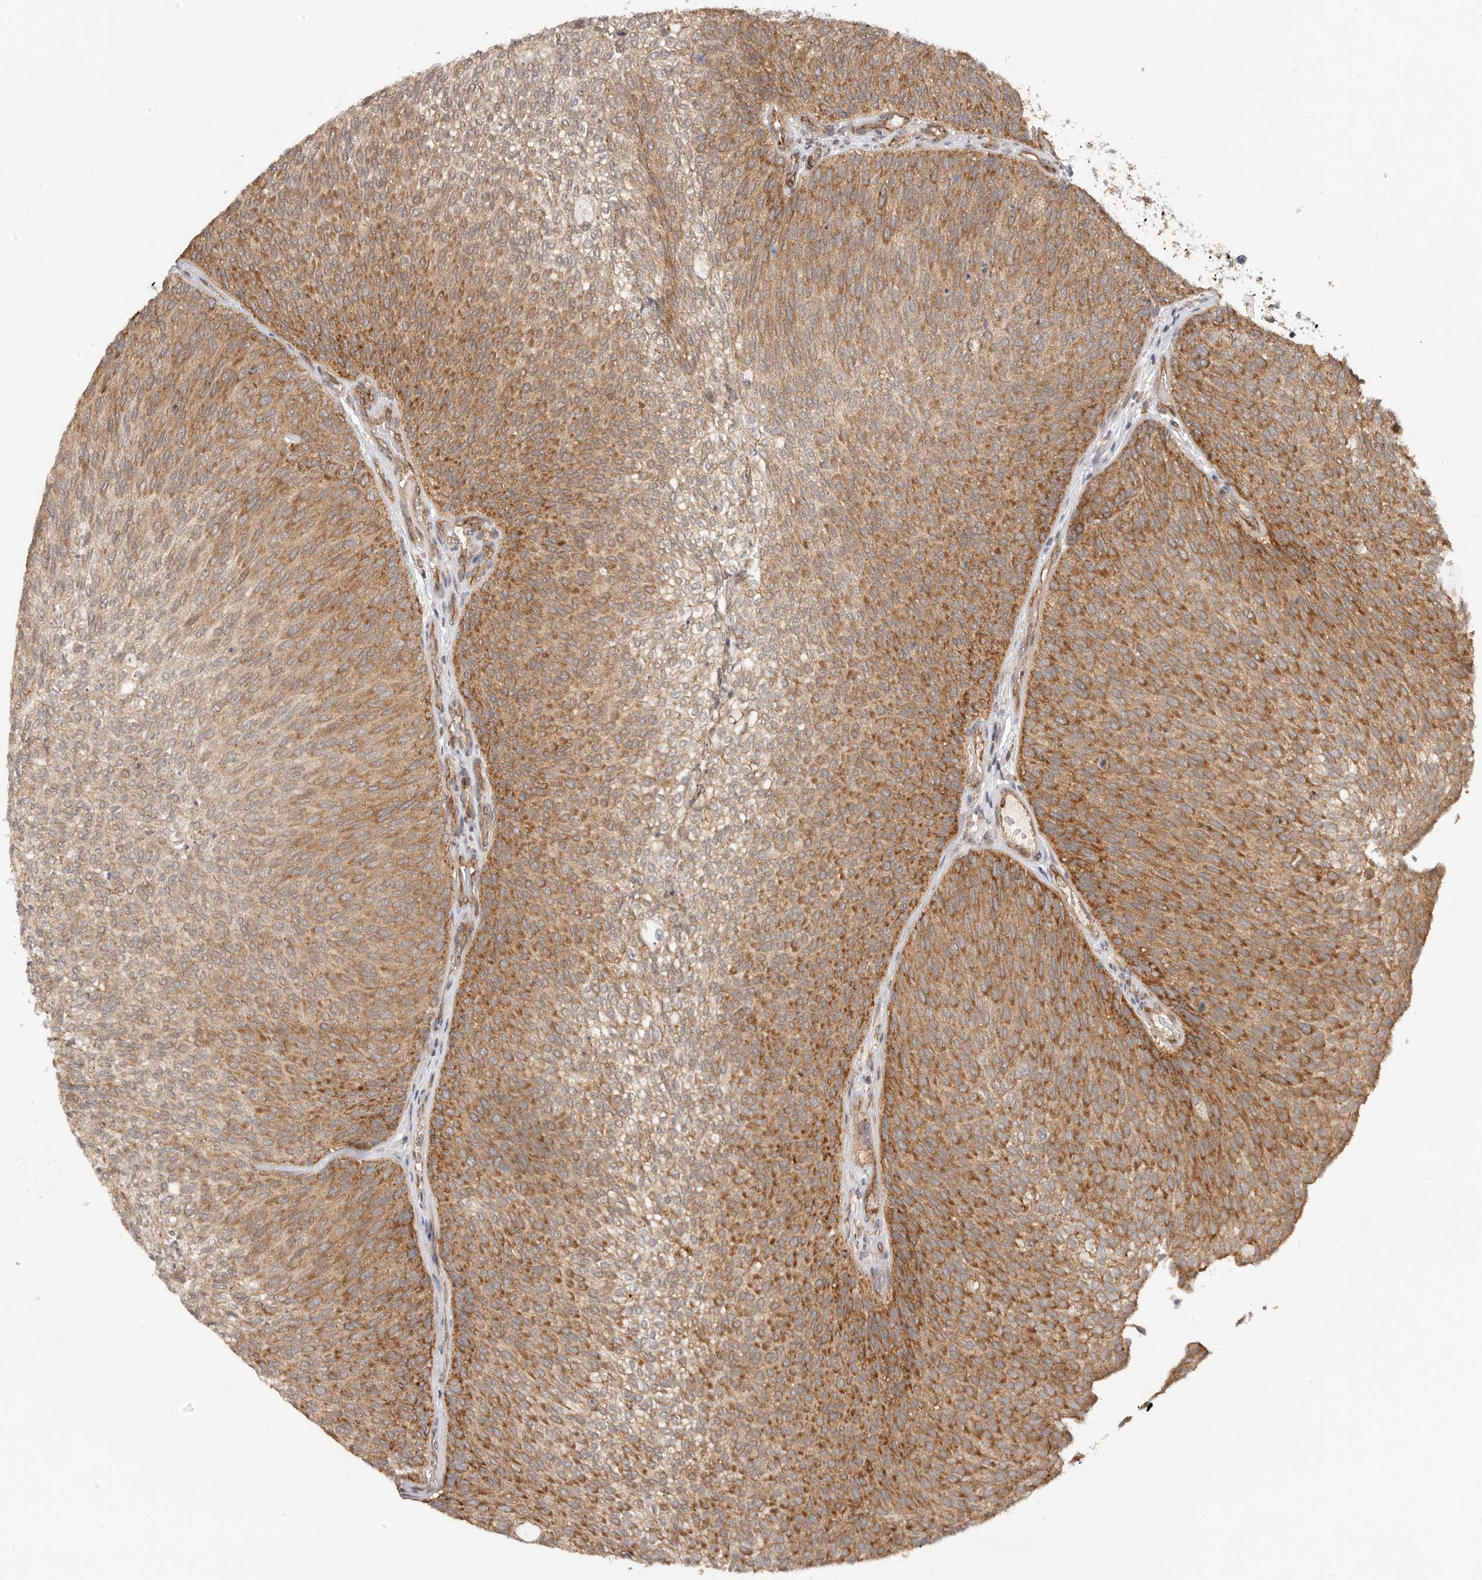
{"staining": {"intensity": "moderate", "quantity": ">75%", "location": "cytoplasmic/membranous"}, "tissue": "urothelial cancer", "cell_type": "Tumor cells", "image_type": "cancer", "snomed": [{"axis": "morphology", "description": "Urothelial carcinoma, Low grade"}, {"axis": "topography", "description": "Urinary bladder"}], "caption": "Tumor cells exhibit medium levels of moderate cytoplasmic/membranous positivity in approximately >75% of cells in urothelial cancer.", "gene": "USP49", "patient": {"sex": "female", "age": 79}}